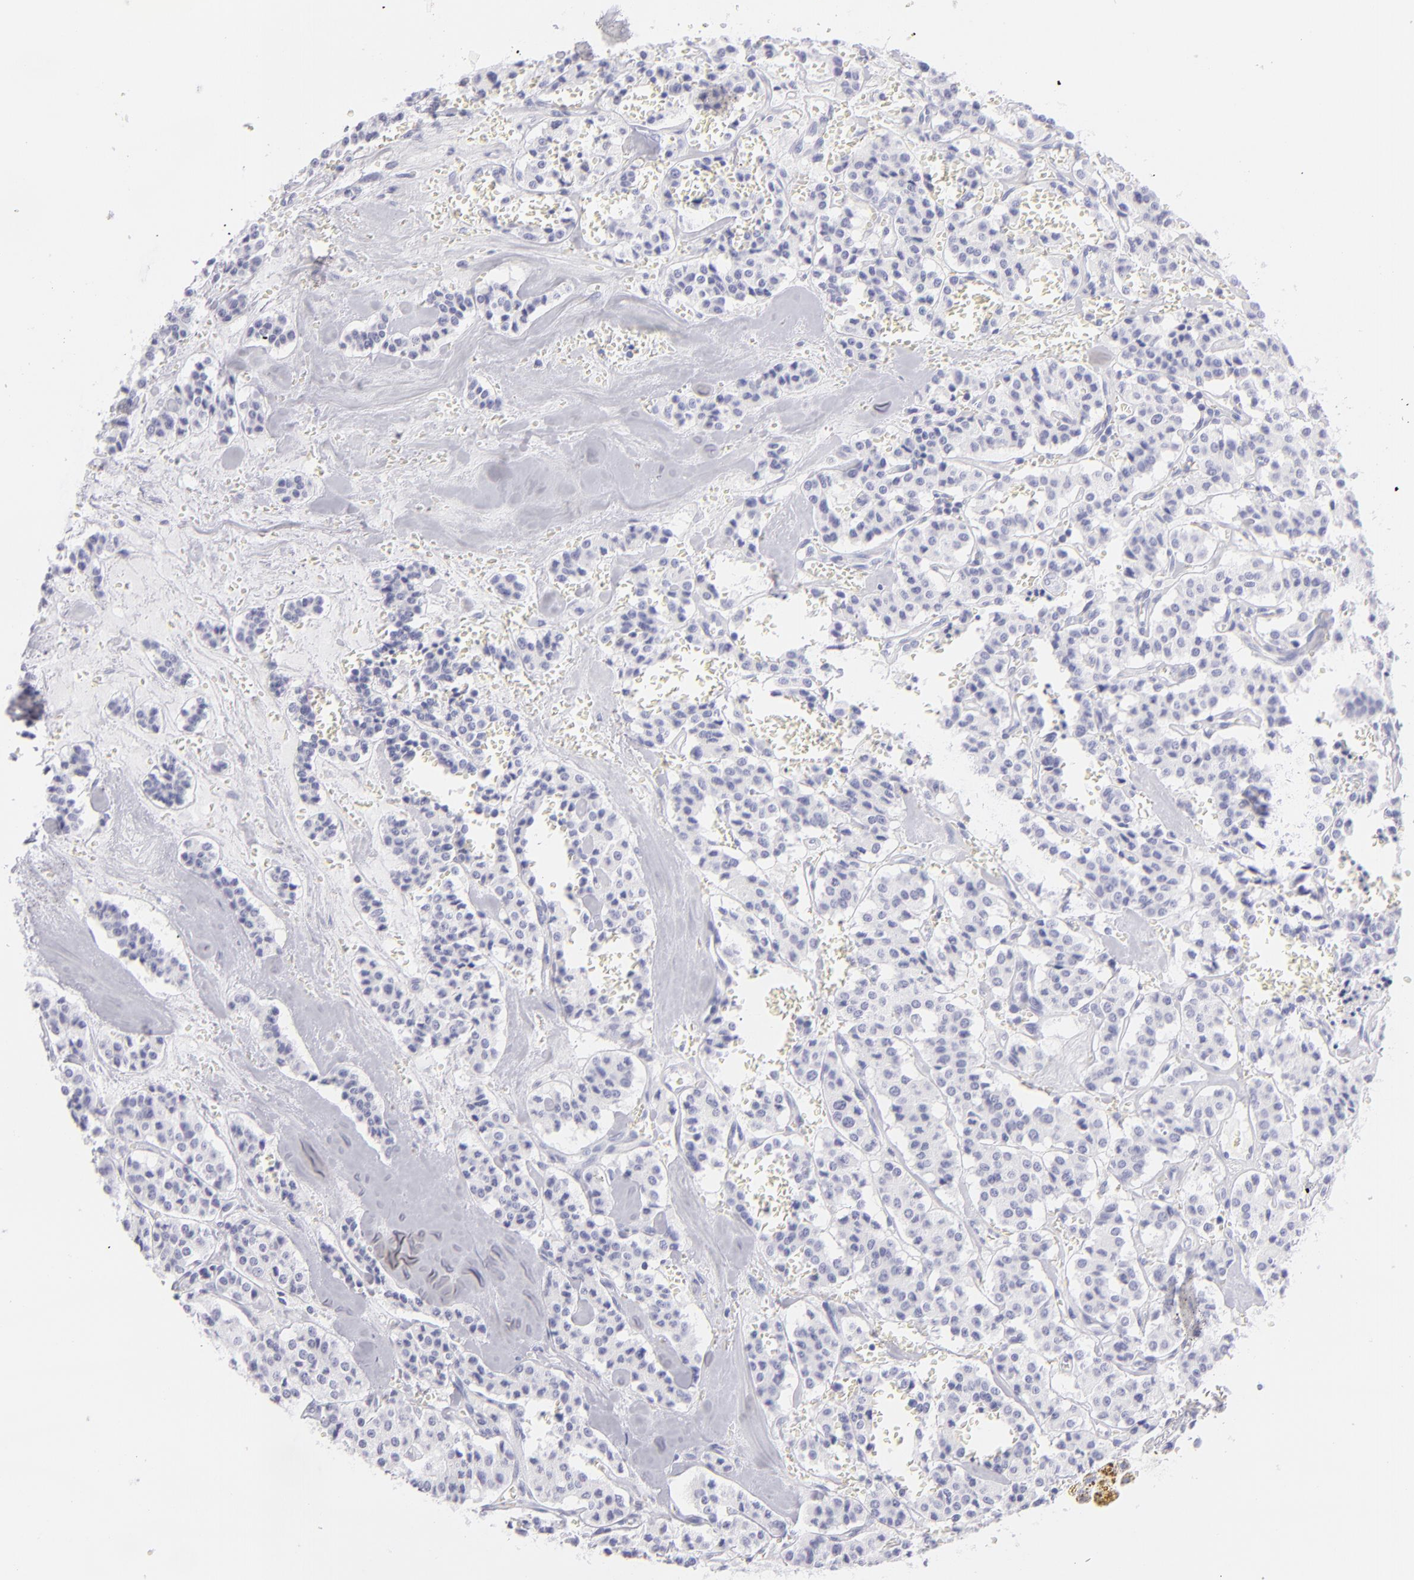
{"staining": {"intensity": "negative", "quantity": "none", "location": "none"}, "tissue": "carcinoid", "cell_type": "Tumor cells", "image_type": "cancer", "snomed": [{"axis": "morphology", "description": "Carcinoid, malignant, NOS"}, {"axis": "topography", "description": "Bronchus"}], "caption": "IHC image of human malignant carcinoid stained for a protein (brown), which shows no expression in tumor cells.", "gene": "PRPH", "patient": {"sex": "male", "age": 55}}